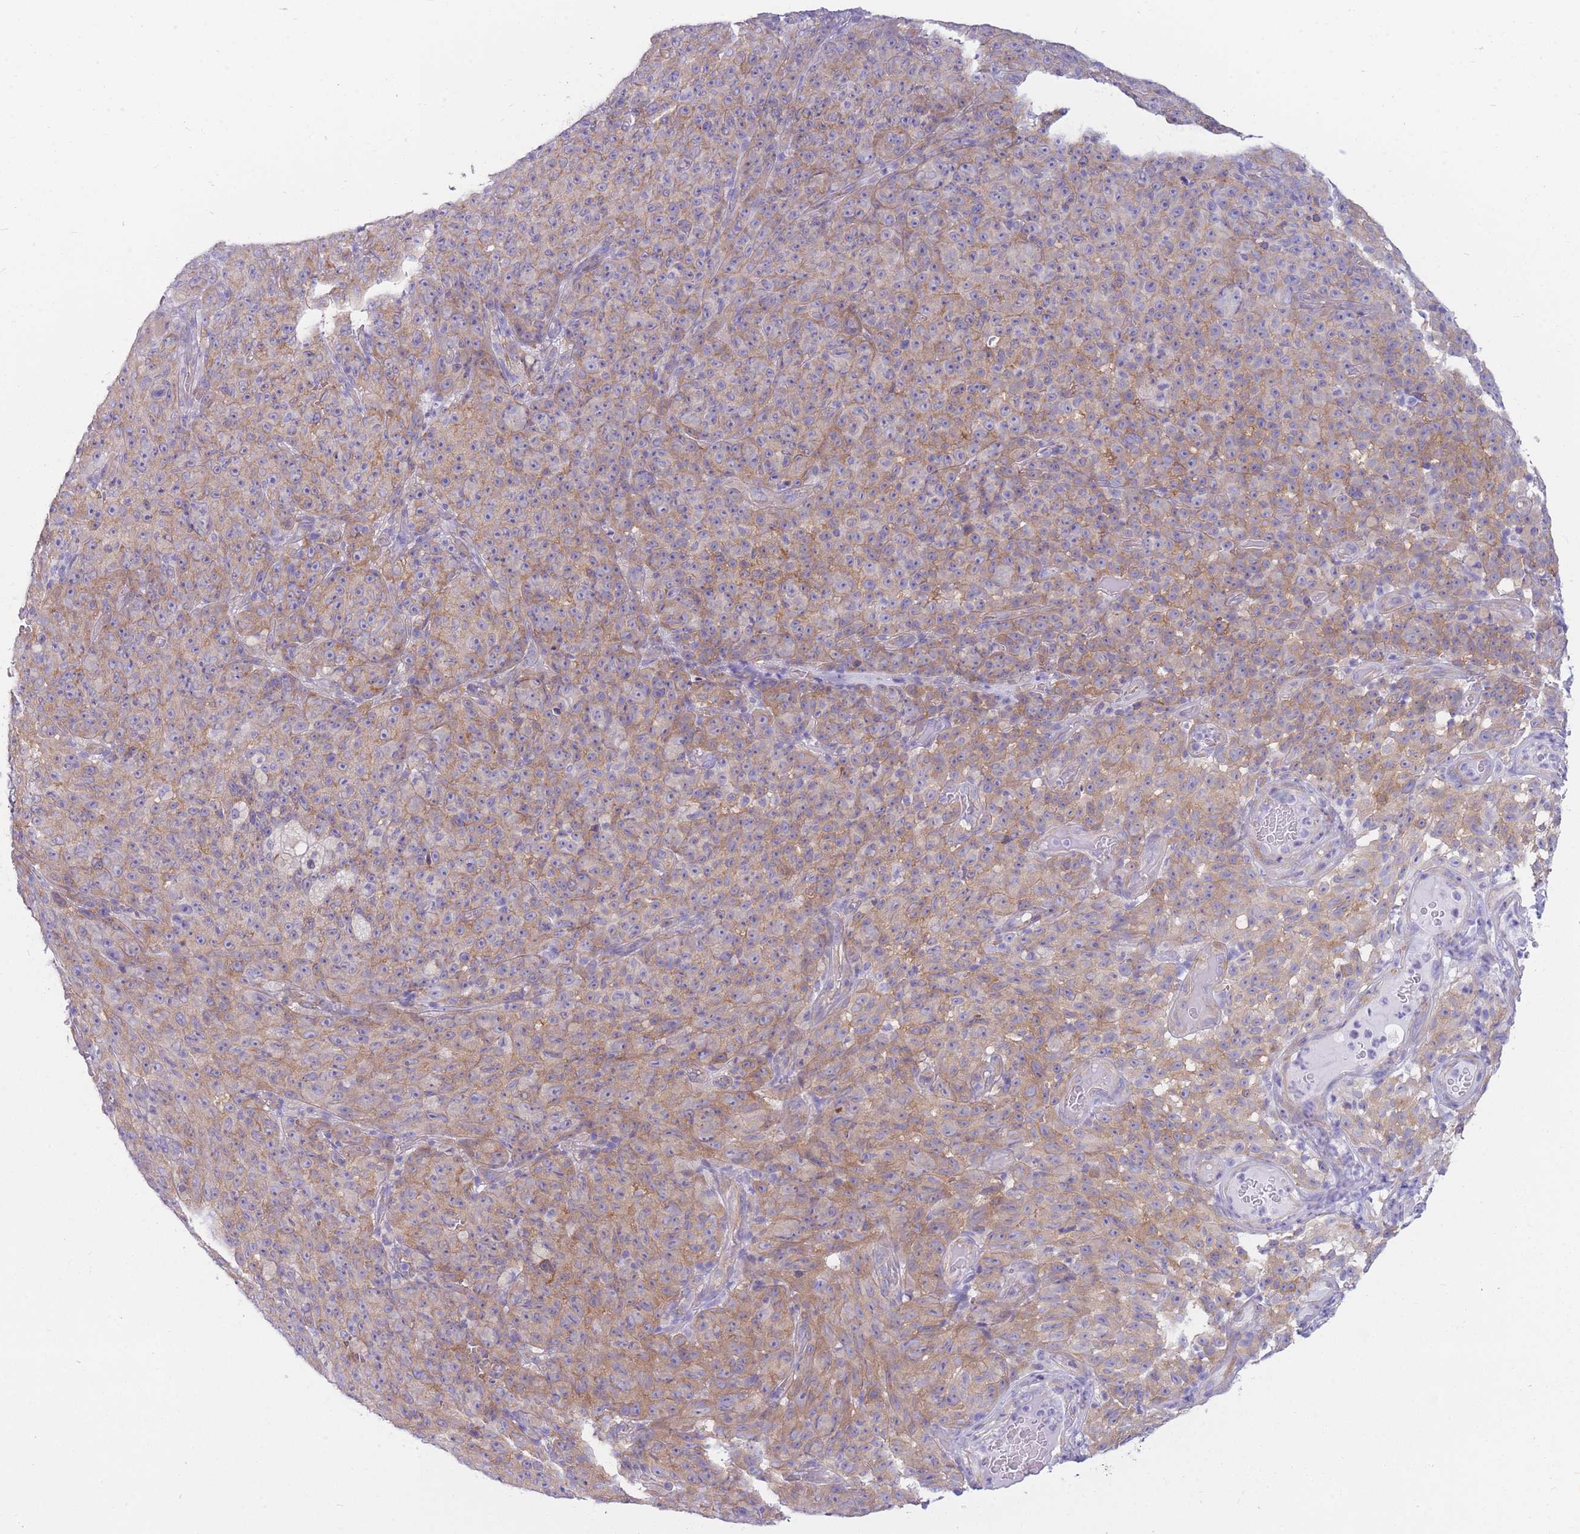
{"staining": {"intensity": "weak", "quantity": "25%-75%", "location": "cytoplasmic/membranous"}, "tissue": "melanoma", "cell_type": "Tumor cells", "image_type": "cancer", "snomed": [{"axis": "morphology", "description": "Malignant melanoma, NOS"}, {"axis": "topography", "description": "Skin"}], "caption": "This is a micrograph of immunohistochemistry (IHC) staining of malignant melanoma, which shows weak positivity in the cytoplasmic/membranous of tumor cells.", "gene": "MTSS2", "patient": {"sex": "female", "age": 82}}